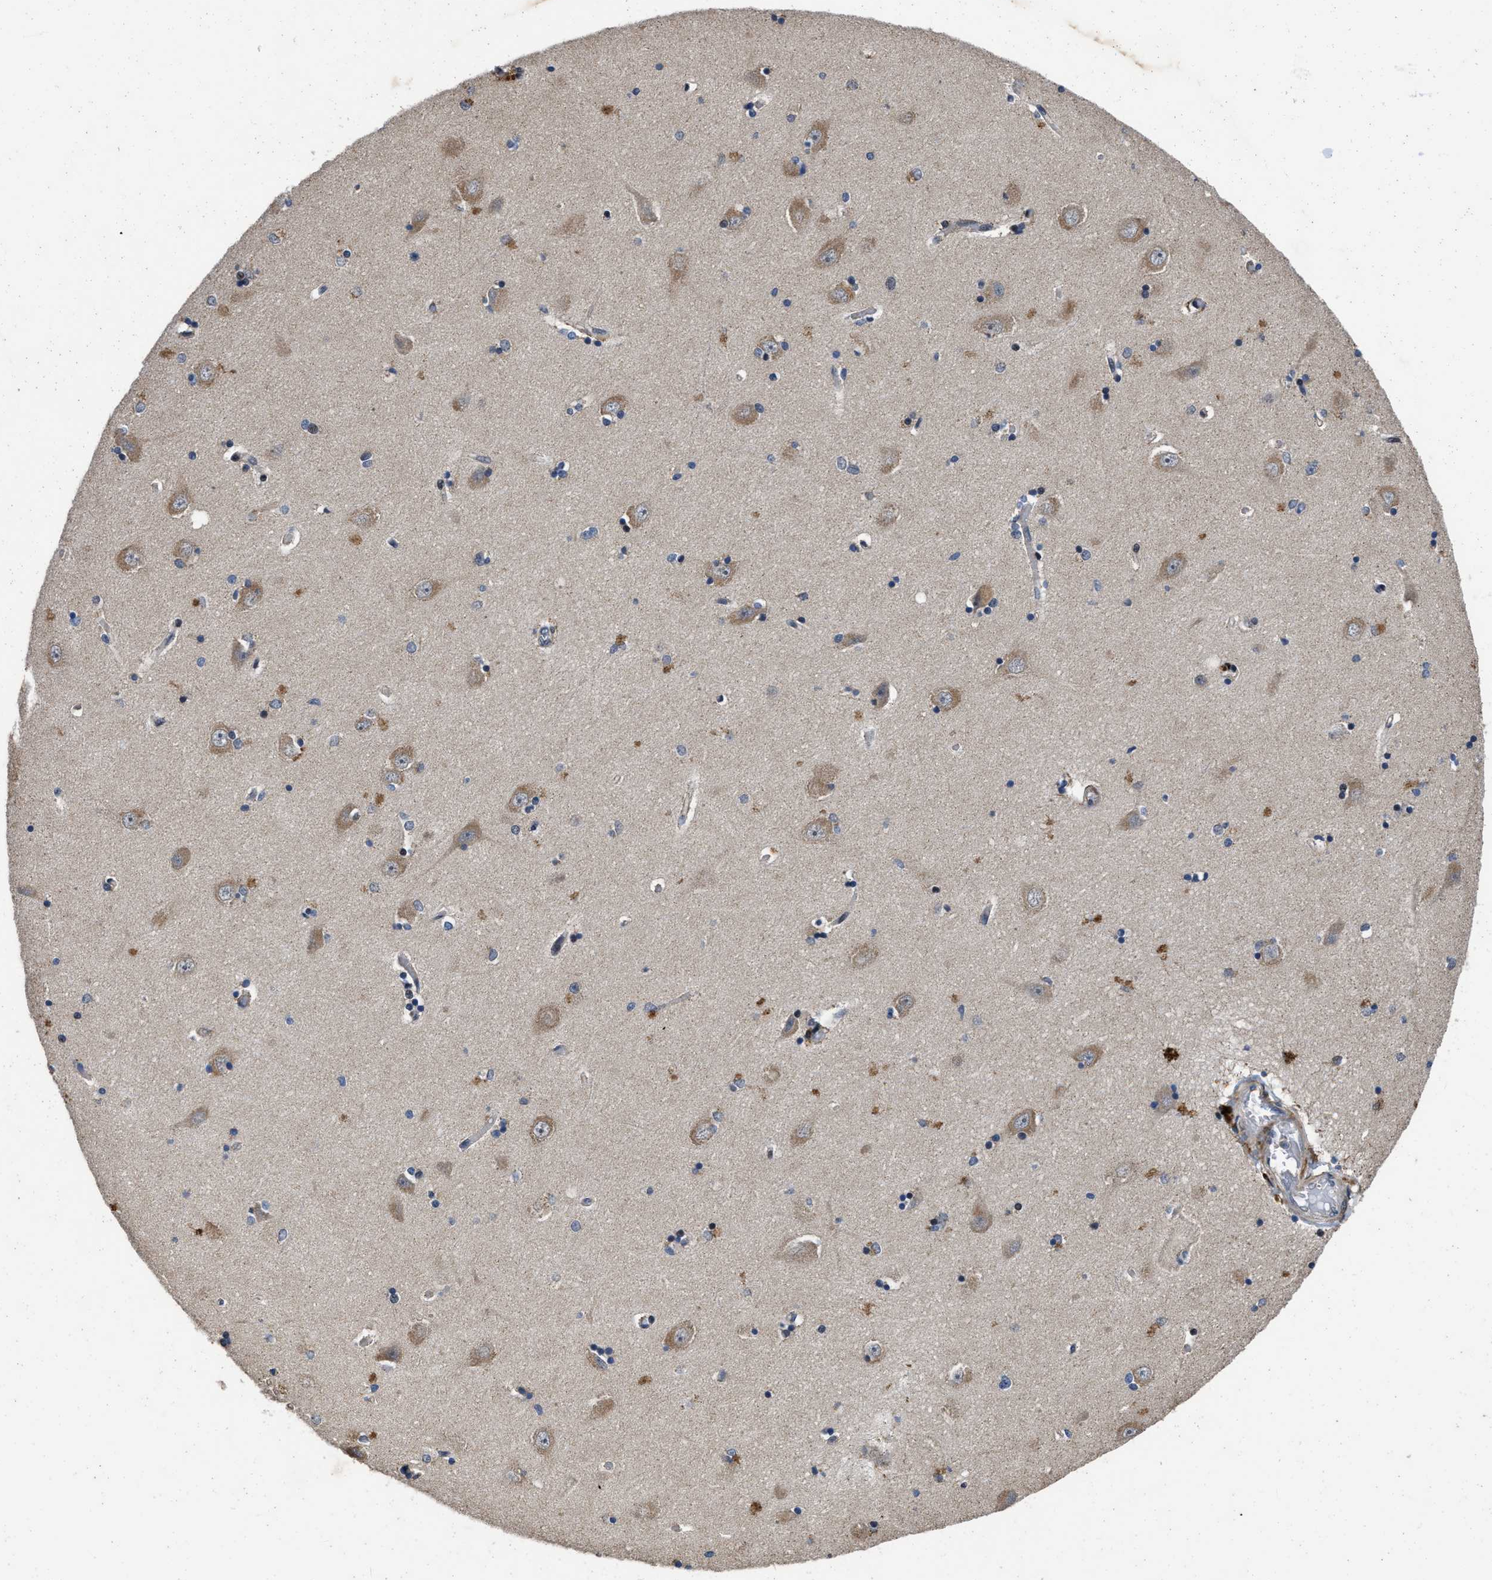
{"staining": {"intensity": "moderate", "quantity": "<25%", "location": "cytoplasmic/membranous"}, "tissue": "hippocampus", "cell_type": "Glial cells", "image_type": "normal", "snomed": [{"axis": "morphology", "description": "Normal tissue, NOS"}, {"axis": "topography", "description": "Hippocampus"}], "caption": "This image reveals immunohistochemistry (IHC) staining of benign human hippocampus, with low moderate cytoplasmic/membranous expression in about <25% of glial cells.", "gene": "PRDM14", "patient": {"sex": "male", "age": 45}}